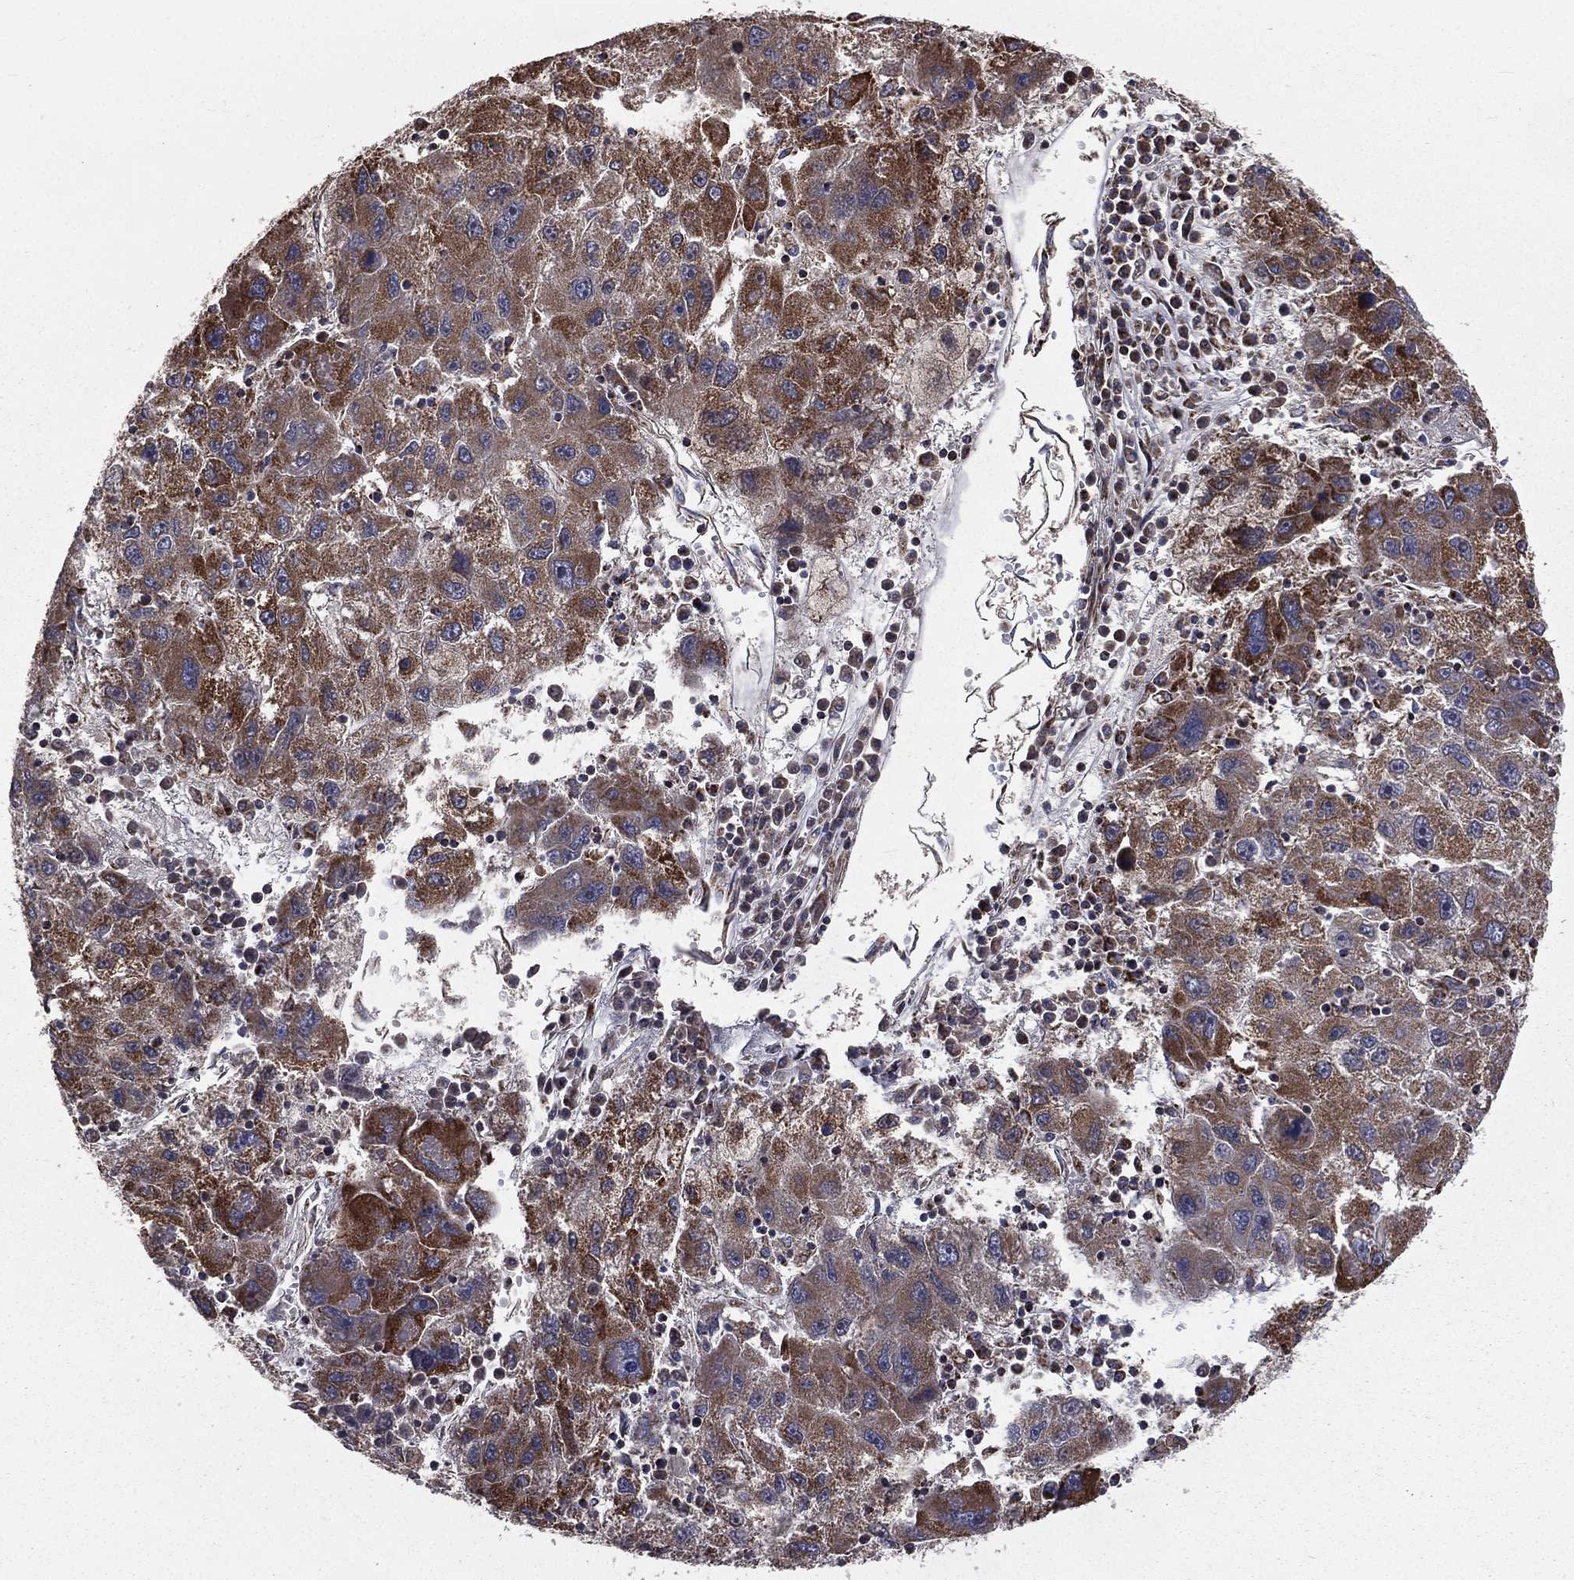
{"staining": {"intensity": "strong", "quantity": ">75%", "location": "cytoplasmic/membranous"}, "tissue": "liver cancer", "cell_type": "Tumor cells", "image_type": "cancer", "snomed": [{"axis": "morphology", "description": "Carcinoma, Hepatocellular, NOS"}, {"axis": "topography", "description": "Liver"}], "caption": "A high amount of strong cytoplasmic/membranous staining is present in about >75% of tumor cells in liver cancer (hepatocellular carcinoma) tissue.", "gene": "GPD1", "patient": {"sex": "male", "age": 75}}